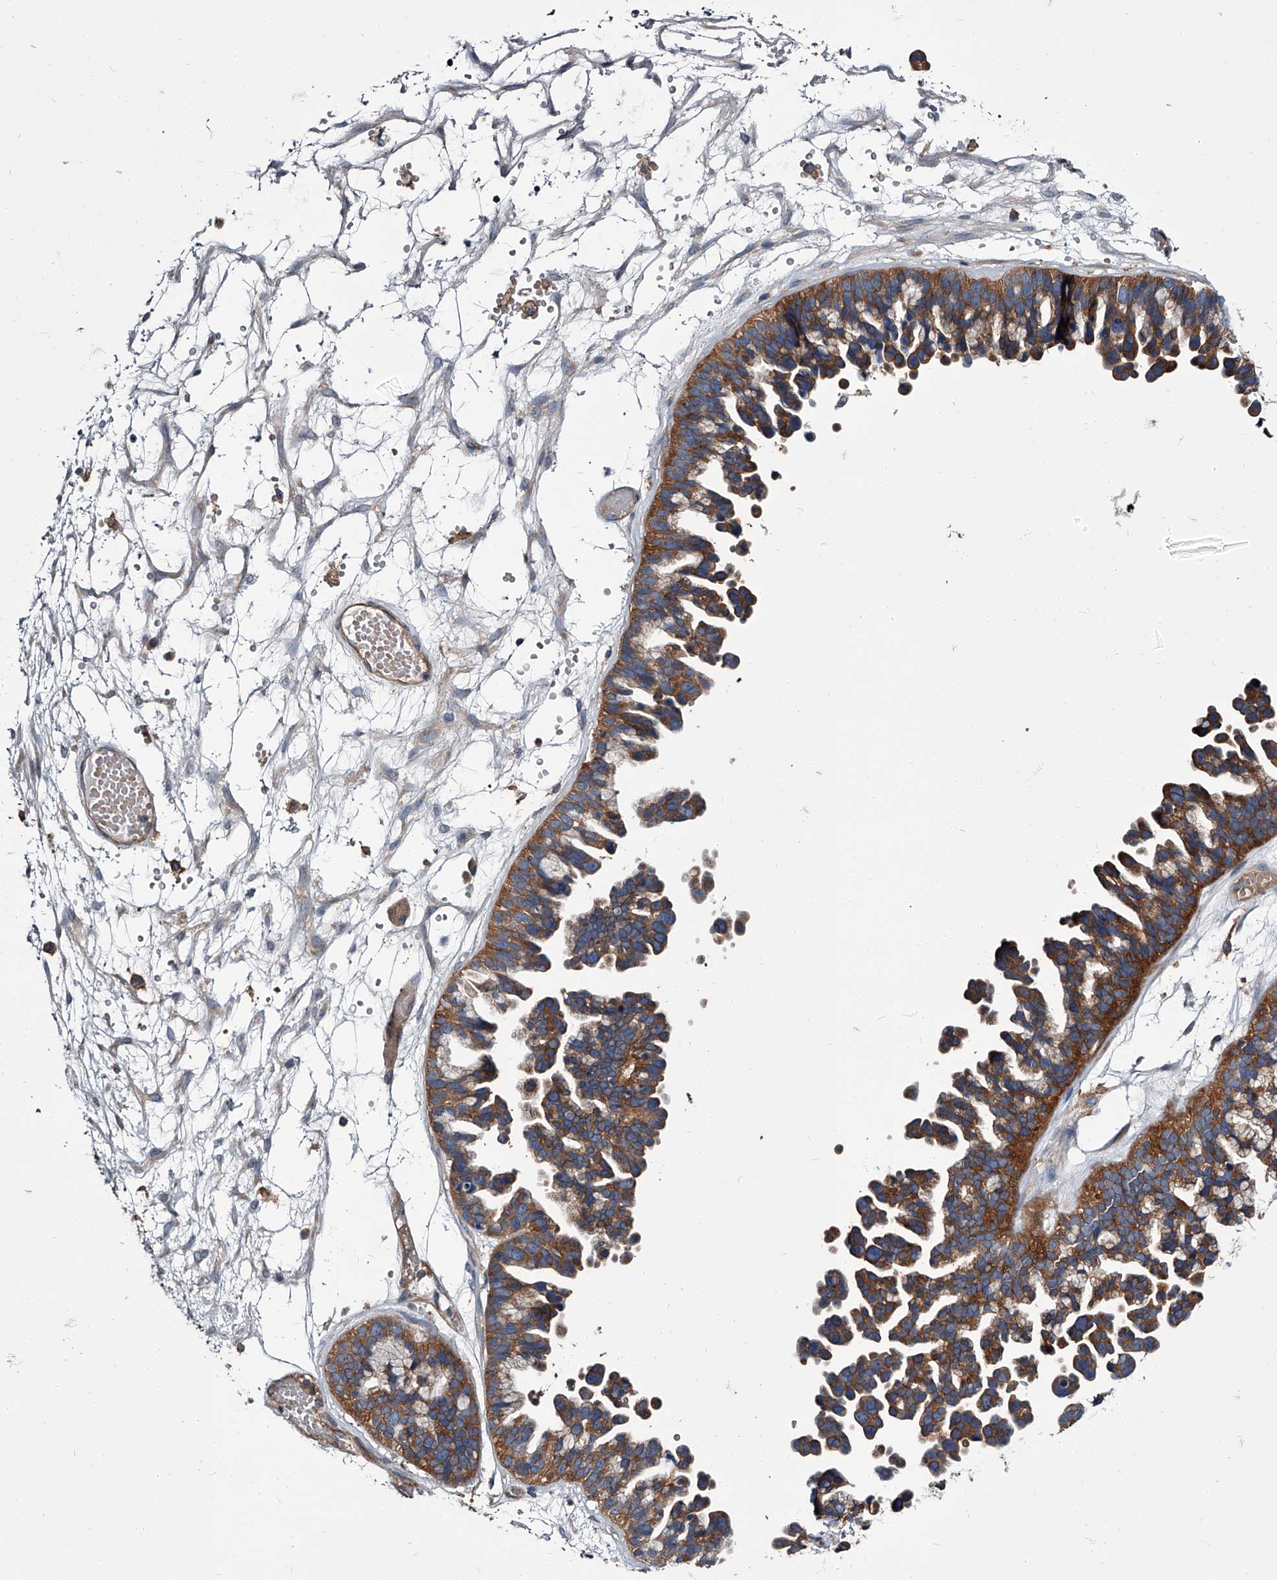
{"staining": {"intensity": "strong", "quantity": "25%-75%", "location": "cytoplasmic/membranous"}, "tissue": "ovarian cancer", "cell_type": "Tumor cells", "image_type": "cancer", "snomed": [{"axis": "morphology", "description": "Cystadenocarcinoma, serous, NOS"}, {"axis": "topography", "description": "Ovary"}], "caption": "Serous cystadenocarcinoma (ovarian) stained for a protein displays strong cytoplasmic/membranous positivity in tumor cells. (Brightfield microscopy of DAB IHC at high magnification).", "gene": "GAPVD1", "patient": {"sex": "female", "age": 56}}